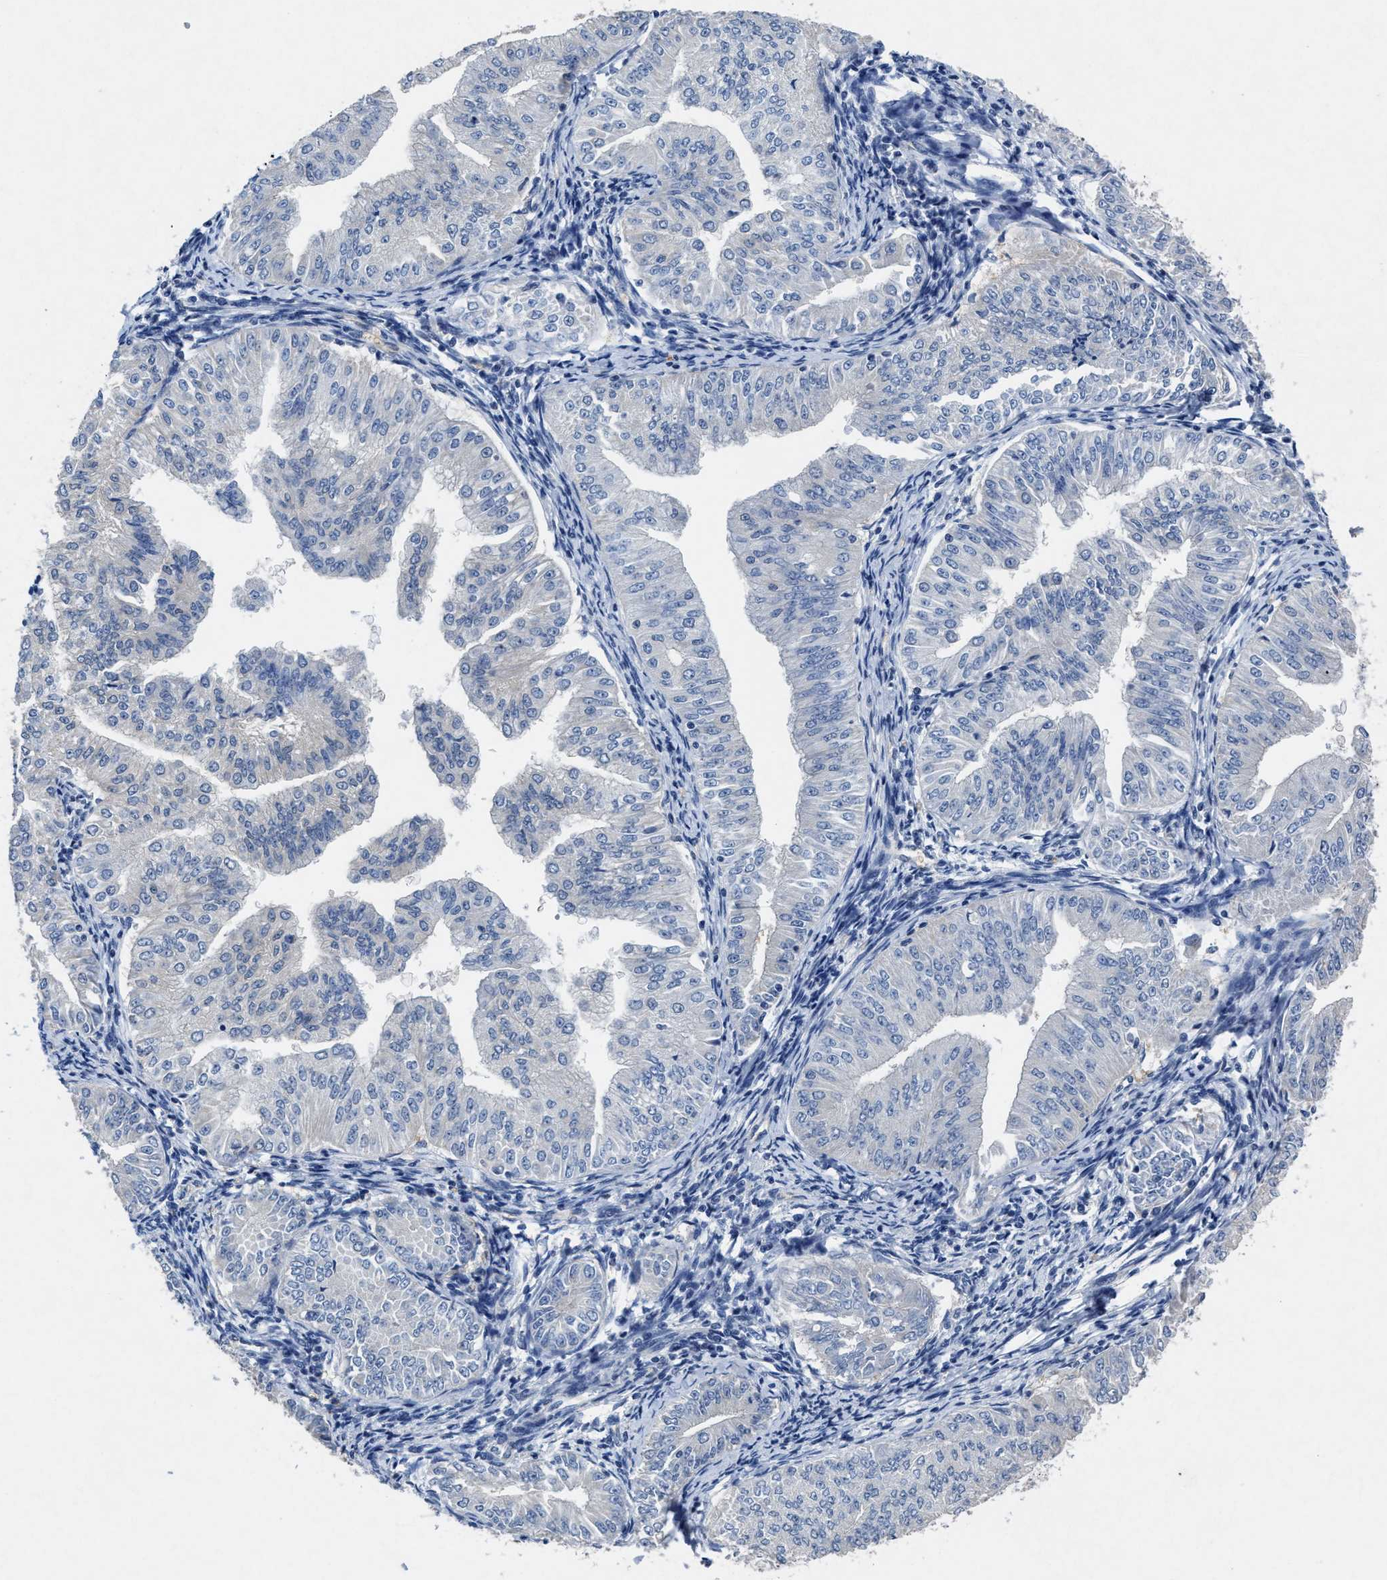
{"staining": {"intensity": "negative", "quantity": "none", "location": "none"}, "tissue": "endometrial cancer", "cell_type": "Tumor cells", "image_type": "cancer", "snomed": [{"axis": "morphology", "description": "Normal tissue, NOS"}, {"axis": "morphology", "description": "Adenocarcinoma, NOS"}, {"axis": "topography", "description": "Endometrium"}], "caption": "High power microscopy image of an immunohistochemistry image of adenocarcinoma (endometrial), revealing no significant staining in tumor cells. The staining is performed using DAB (3,3'-diaminobenzidine) brown chromogen with nuclei counter-stained in using hematoxylin.", "gene": "ID3", "patient": {"sex": "female", "age": 53}}